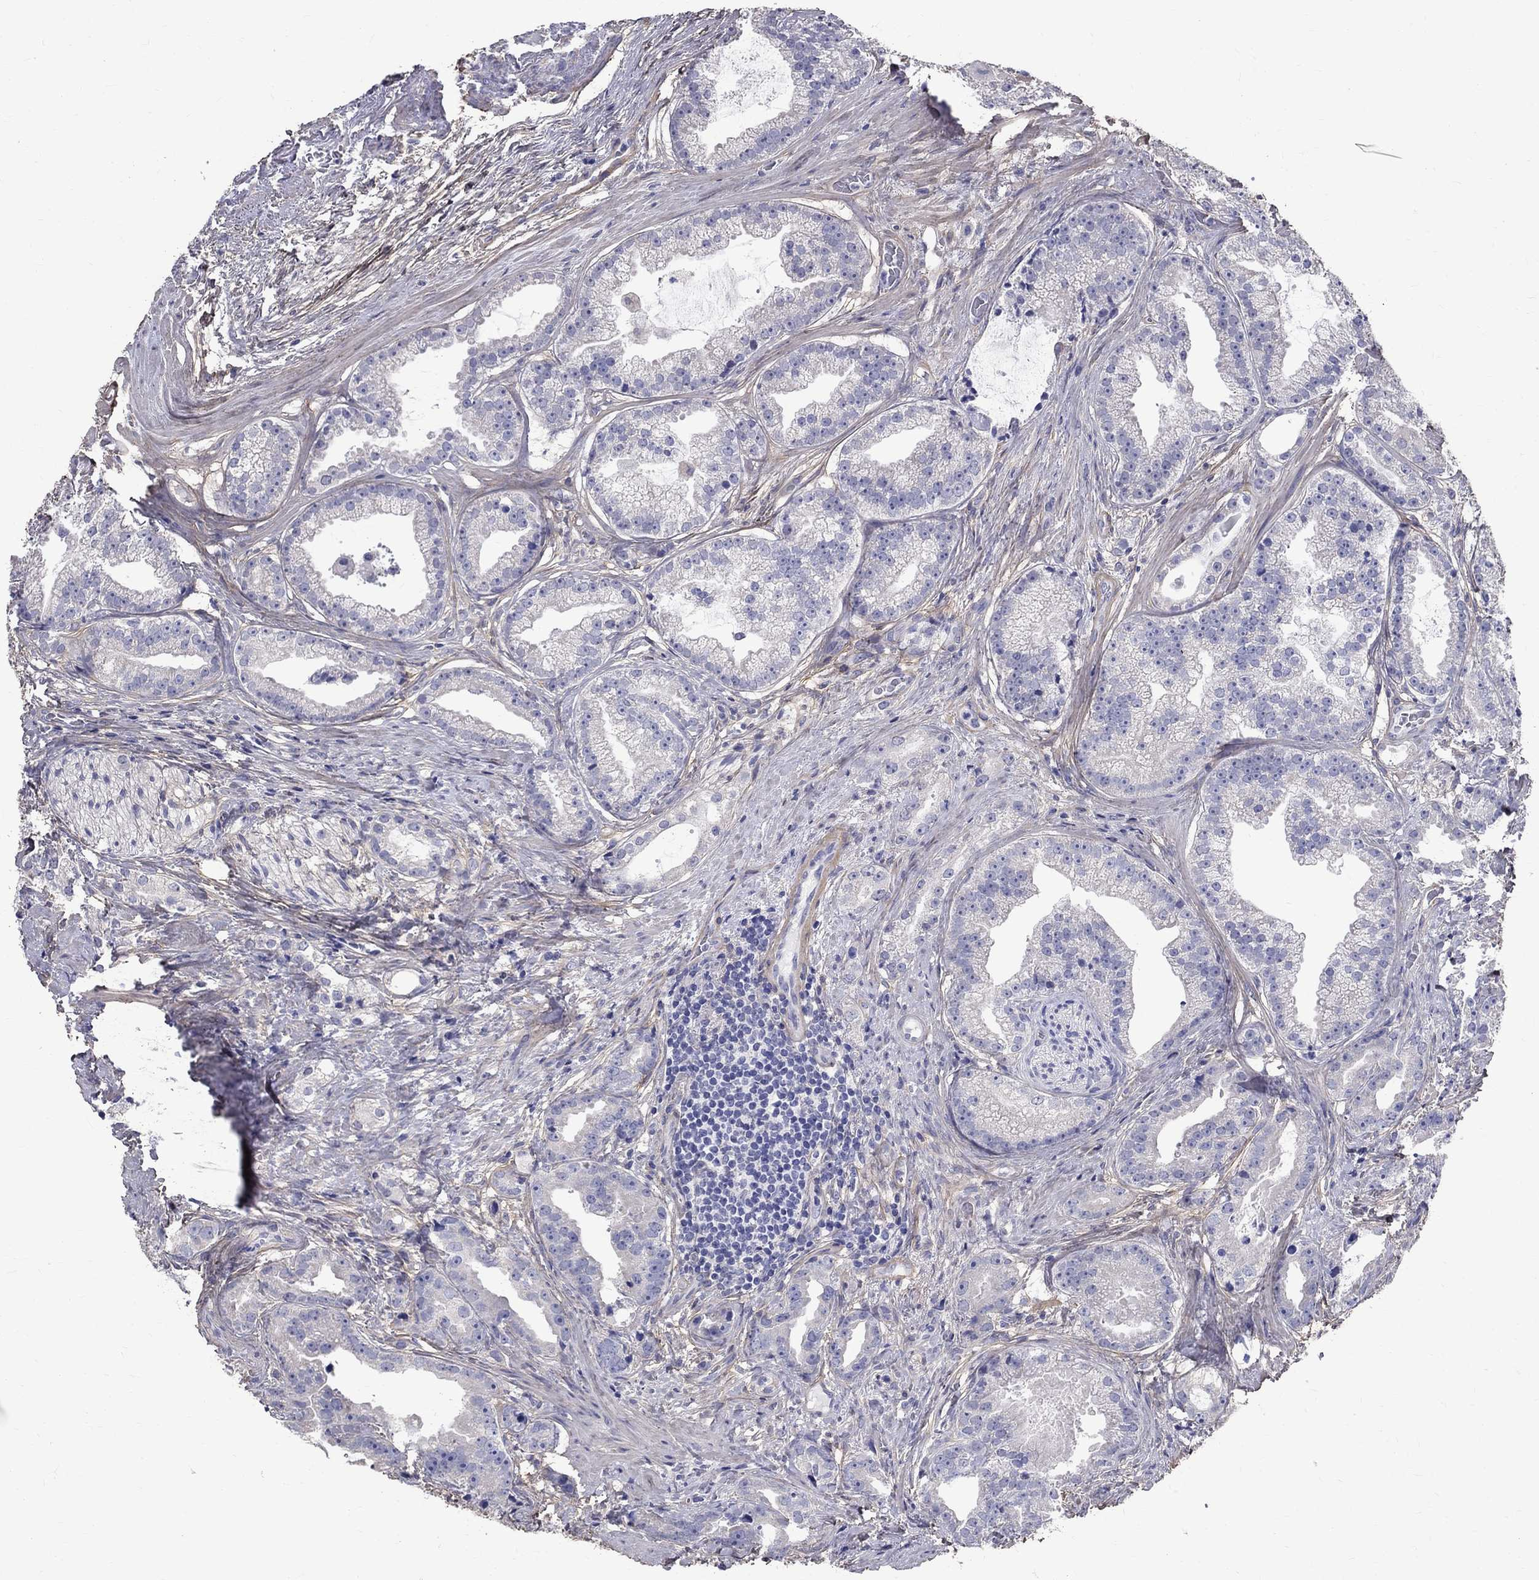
{"staining": {"intensity": "negative", "quantity": "none", "location": "none"}, "tissue": "prostate cancer", "cell_type": "Tumor cells", "image_type": "cancer", "snomed": [{"axis": "morphology", "description": "Adenocarcinoma, NOS"}, {"axis": "morphology", "description": "Adenocarcinoma, High grade"}, {"axis": "topography", "description": "Prostate"}], "caption": "Prostate cancer was stained to show a protein in brown. There is no significant positivity in tumor cells.", "gene": "ANXA10", "patient": {"sex": "male", "age": 64}}